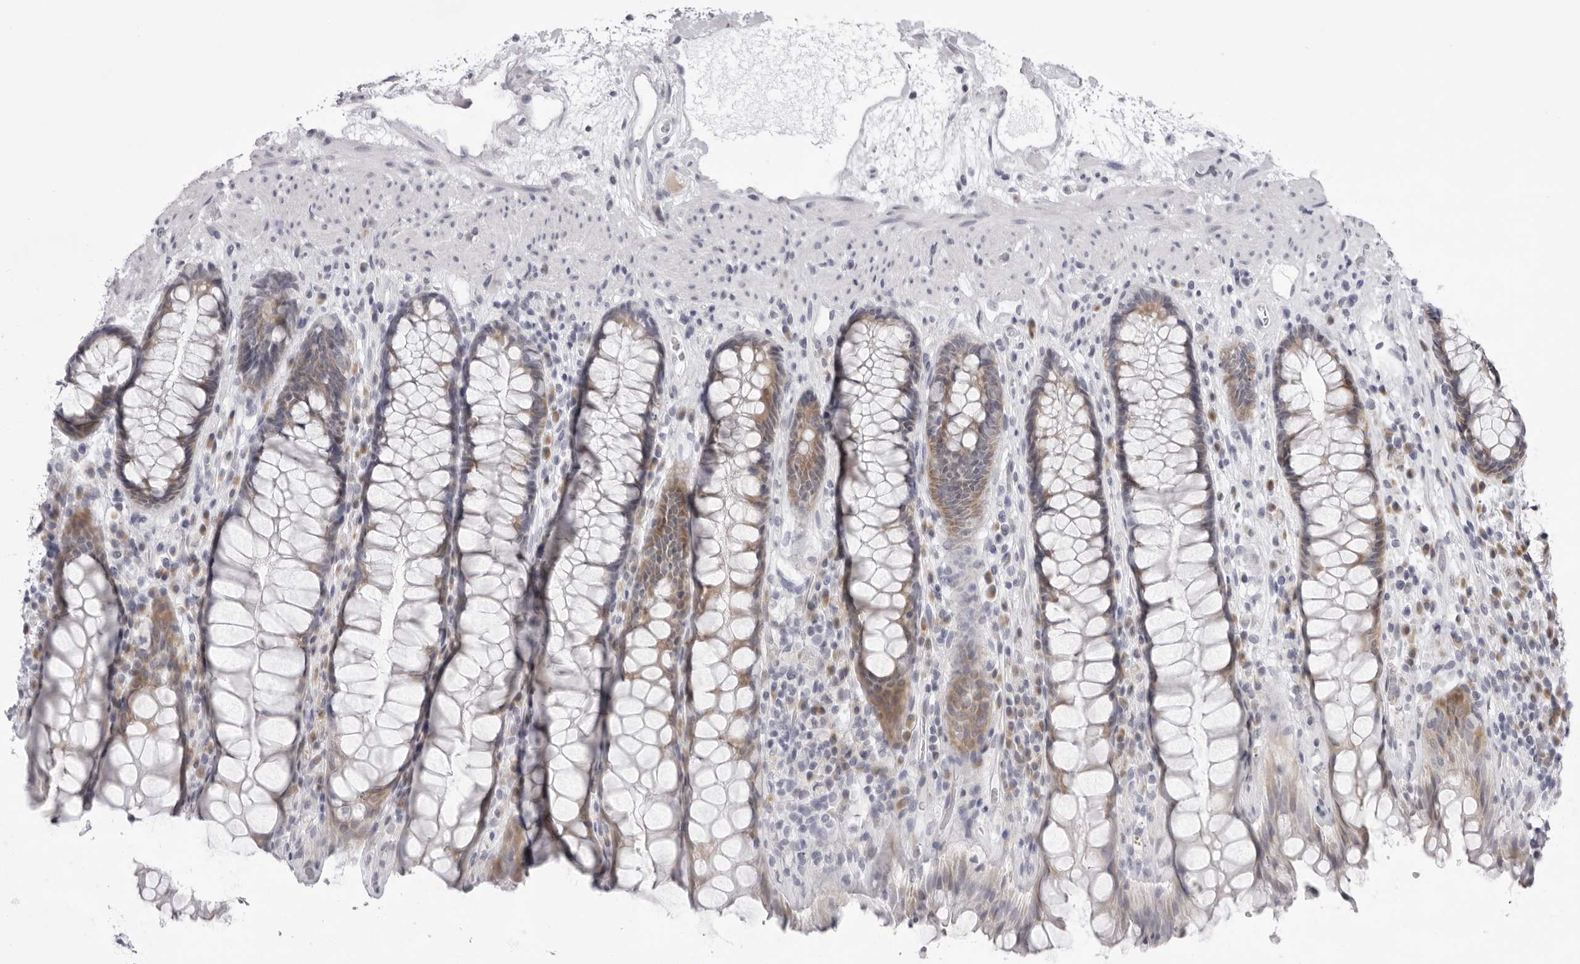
{"staining": {"intensity": "weak", "quantity": ">75%", "location": "cytoplasmic/membranous"}, "tissue": "rectum", "cell_type": "Glandular cells", "image_type": "normal", "snomed": [{"axis": "morphology", "description": "Normal tissue, NOS"}, {"axis": "topography", "description": "Rectum"}], "caption": "DAB (3,3'-diaminobenzidine) immunohistochemical staining of normal human rectum reveals weak cytoplasmic/membranous protein staining in about >75% of glandular cells. (DAB = brown stain, brightfield microscopy at high magnification).", "gene": "SMIM2", "patient": {"sex": "male", "age": 64}}